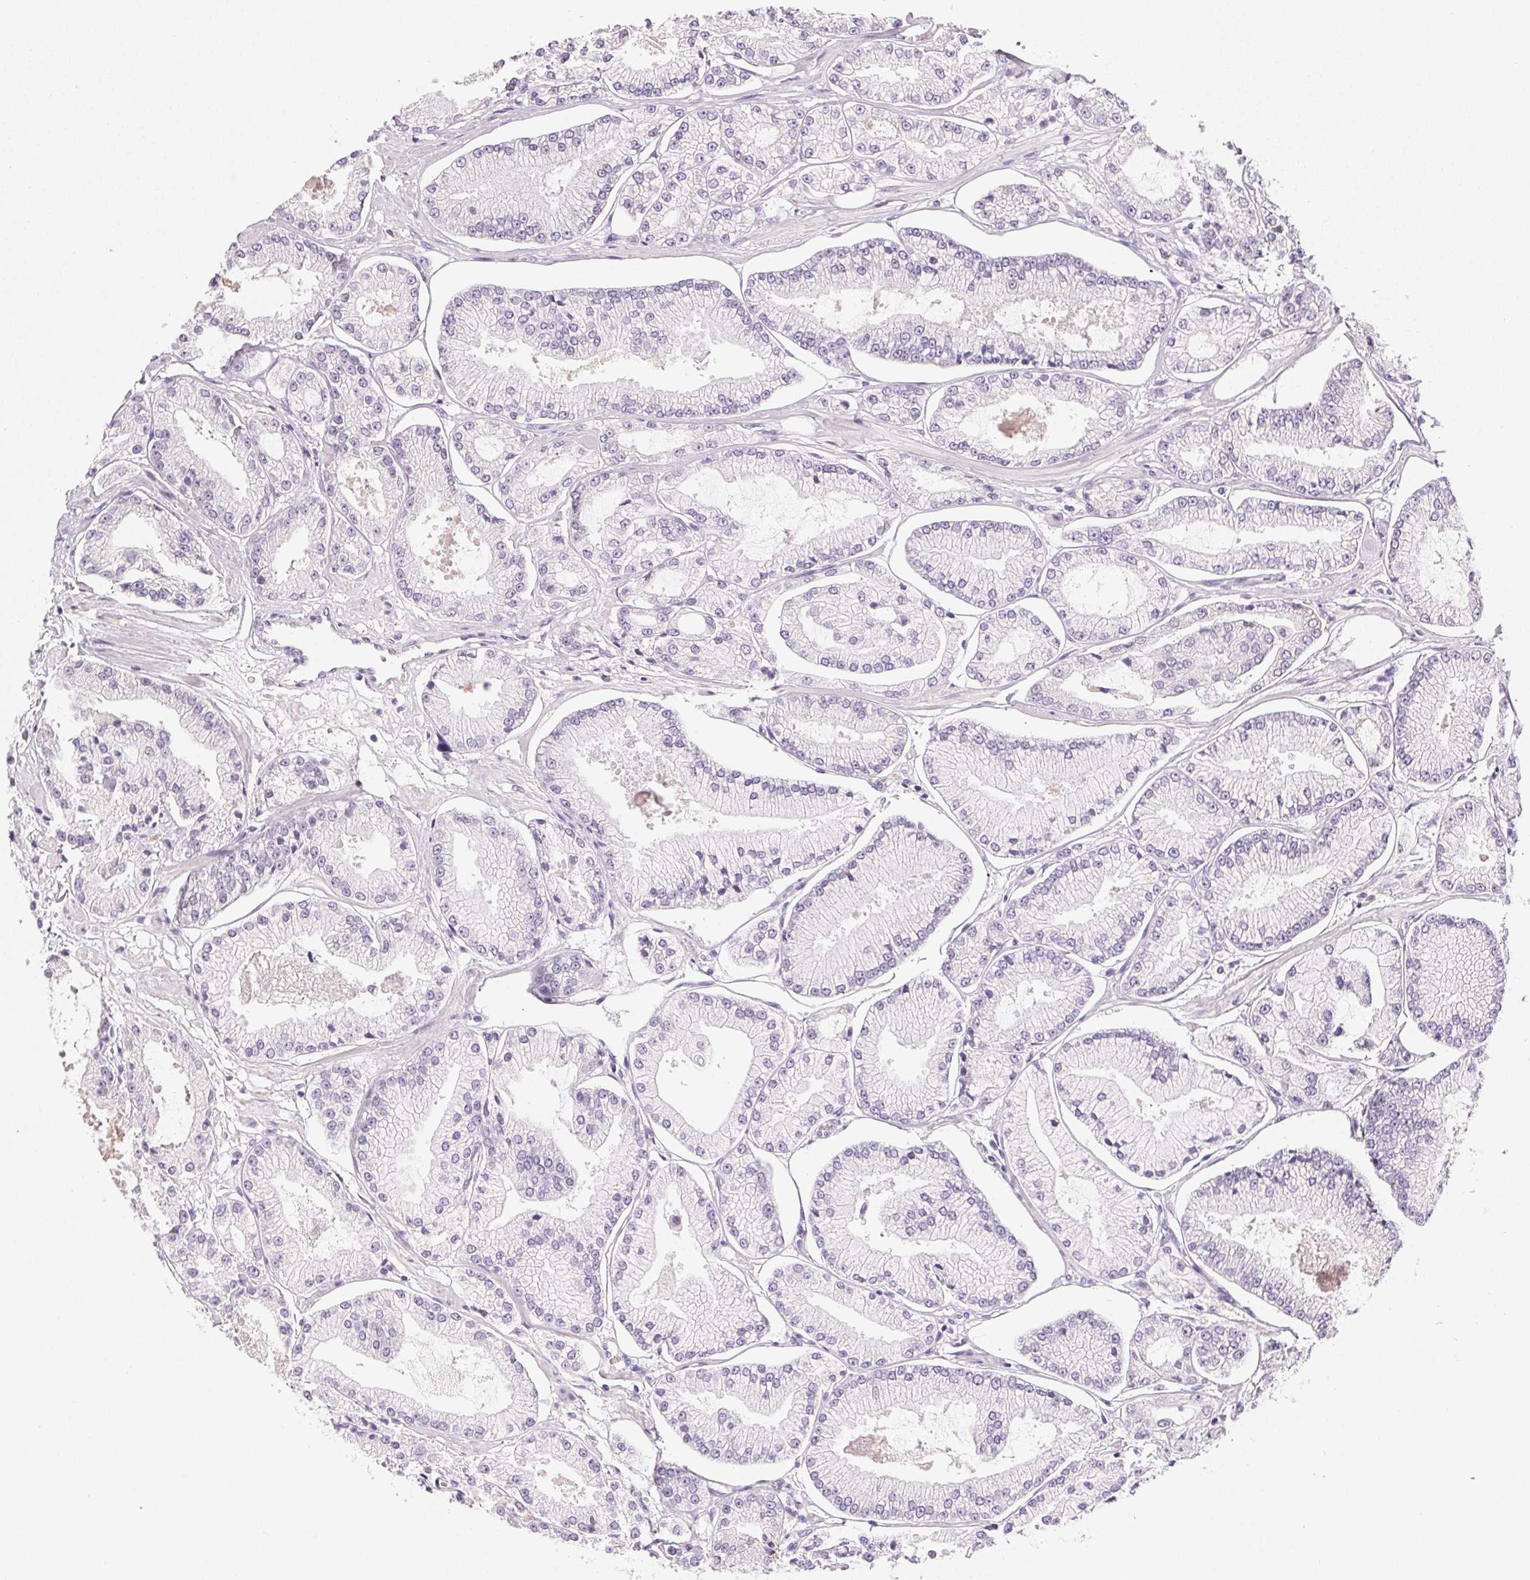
{"staining": {"intensity": "negative", "quantity": "none", "location": "none"}, "tissue": "prostate cancer", "cell_type": "Tumor cells", "image_type": "cancer", "snomed": [{"axis": "morphology", "description": "Adenocarcinoma, Low grade"}, {"axis": "topography", "description": "Prostate"}], "caption": "This is an immunohistochemistry (IHC) micrograph of prostate cancer (low-grade adenocarcinoma). There is no positivity in tumor cells.", "gene": "CYP11B1", "patient": {"sex": "male", "age": 55}}